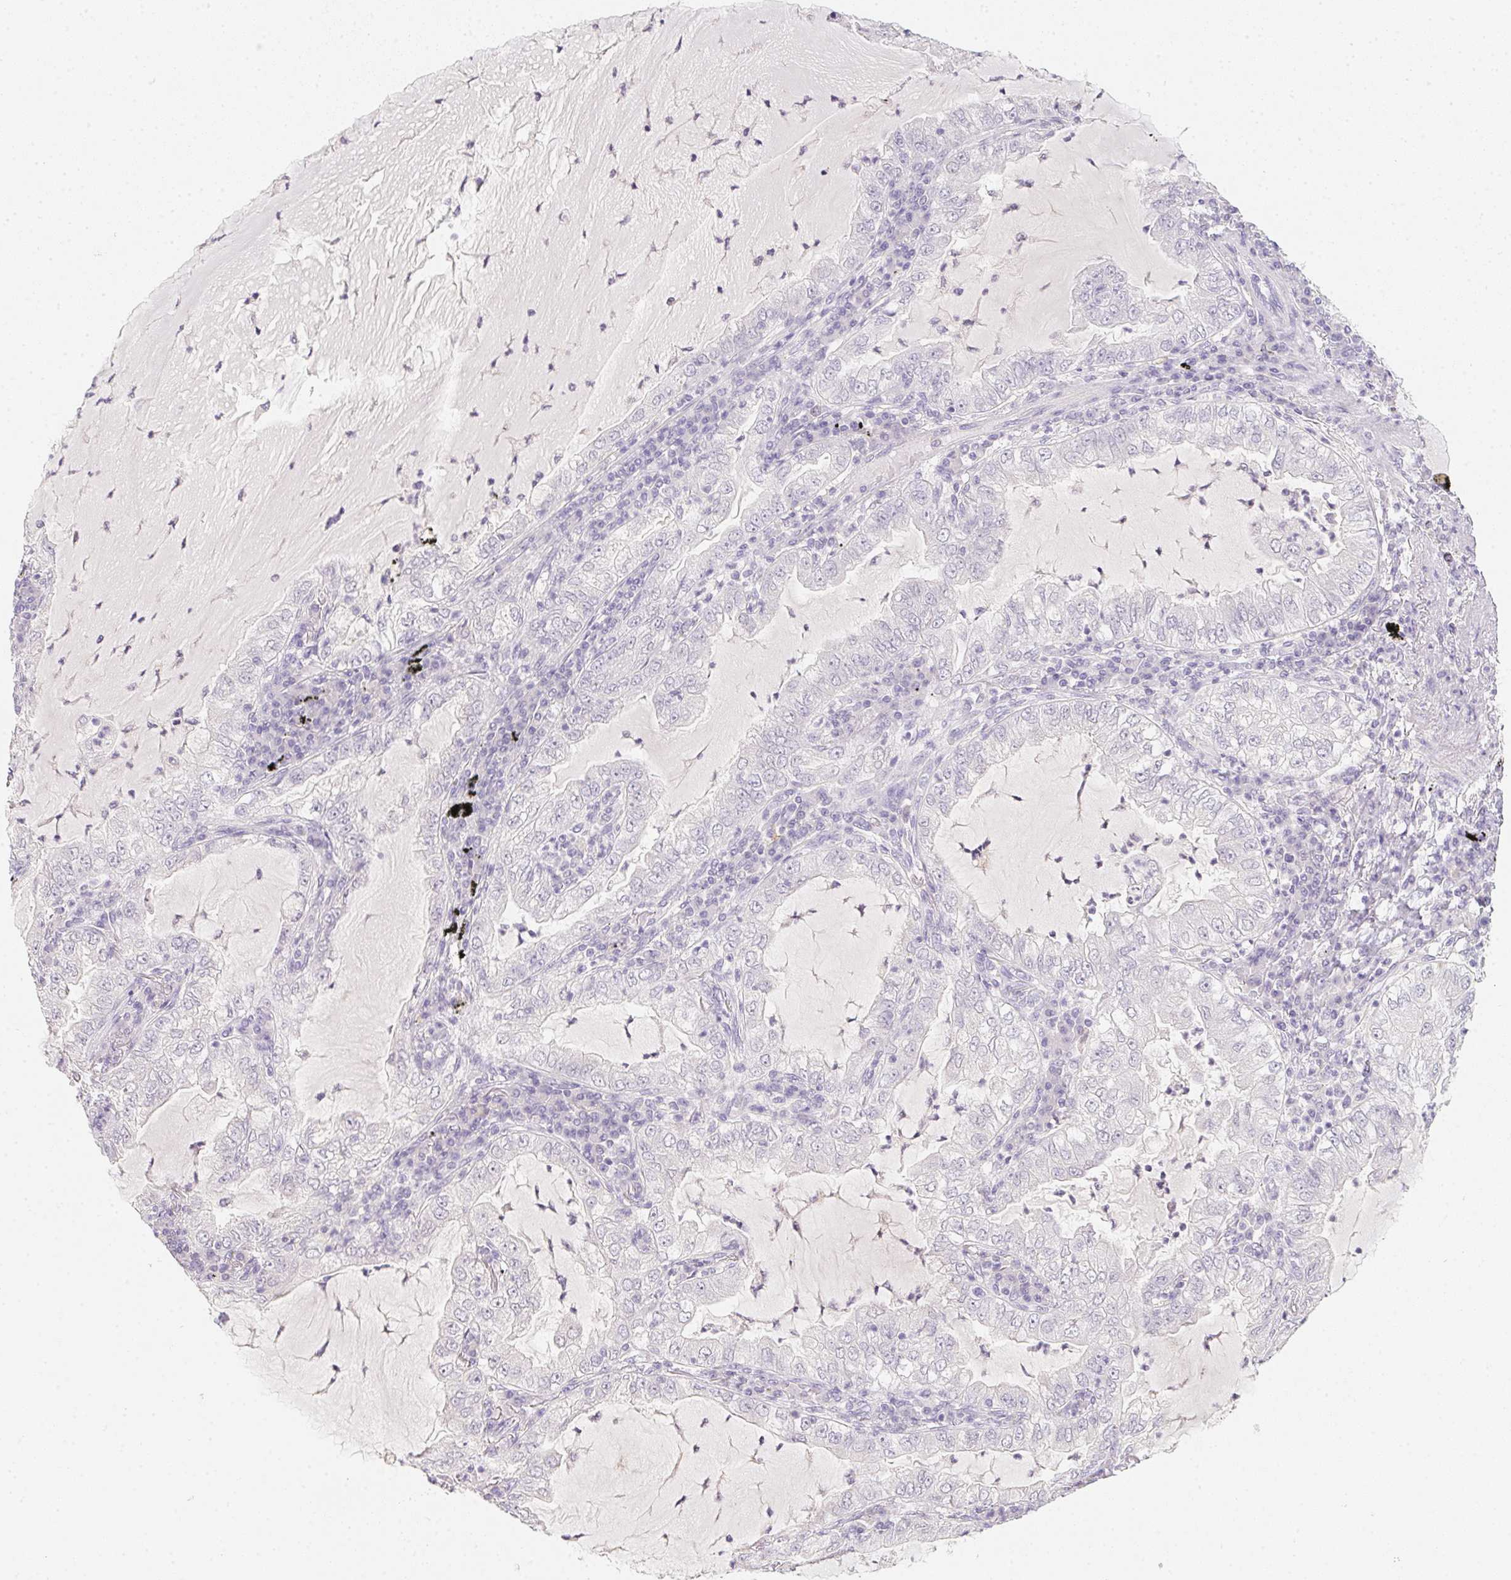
{"staining": {"intensity": "negative", "quantity": "none", "location": "none"}, "tissue": "lung cancer", "cell_type": "Tumor cells", "image_type": "cancer", "snomed": [{"axis": "morphology", "description": "Adenocarcinoma, NOS"}, {"axis": "topography", "description": "Lung"}], "caption": "DAB (3,3'-diaminobenzidine) immunohistochemical staining of human lung cancer (adenocarcinoma) exhibits no significant staining in tumor cells.", "gene": "ZBBX", "patient": {"sex": "female", "age": 73}}